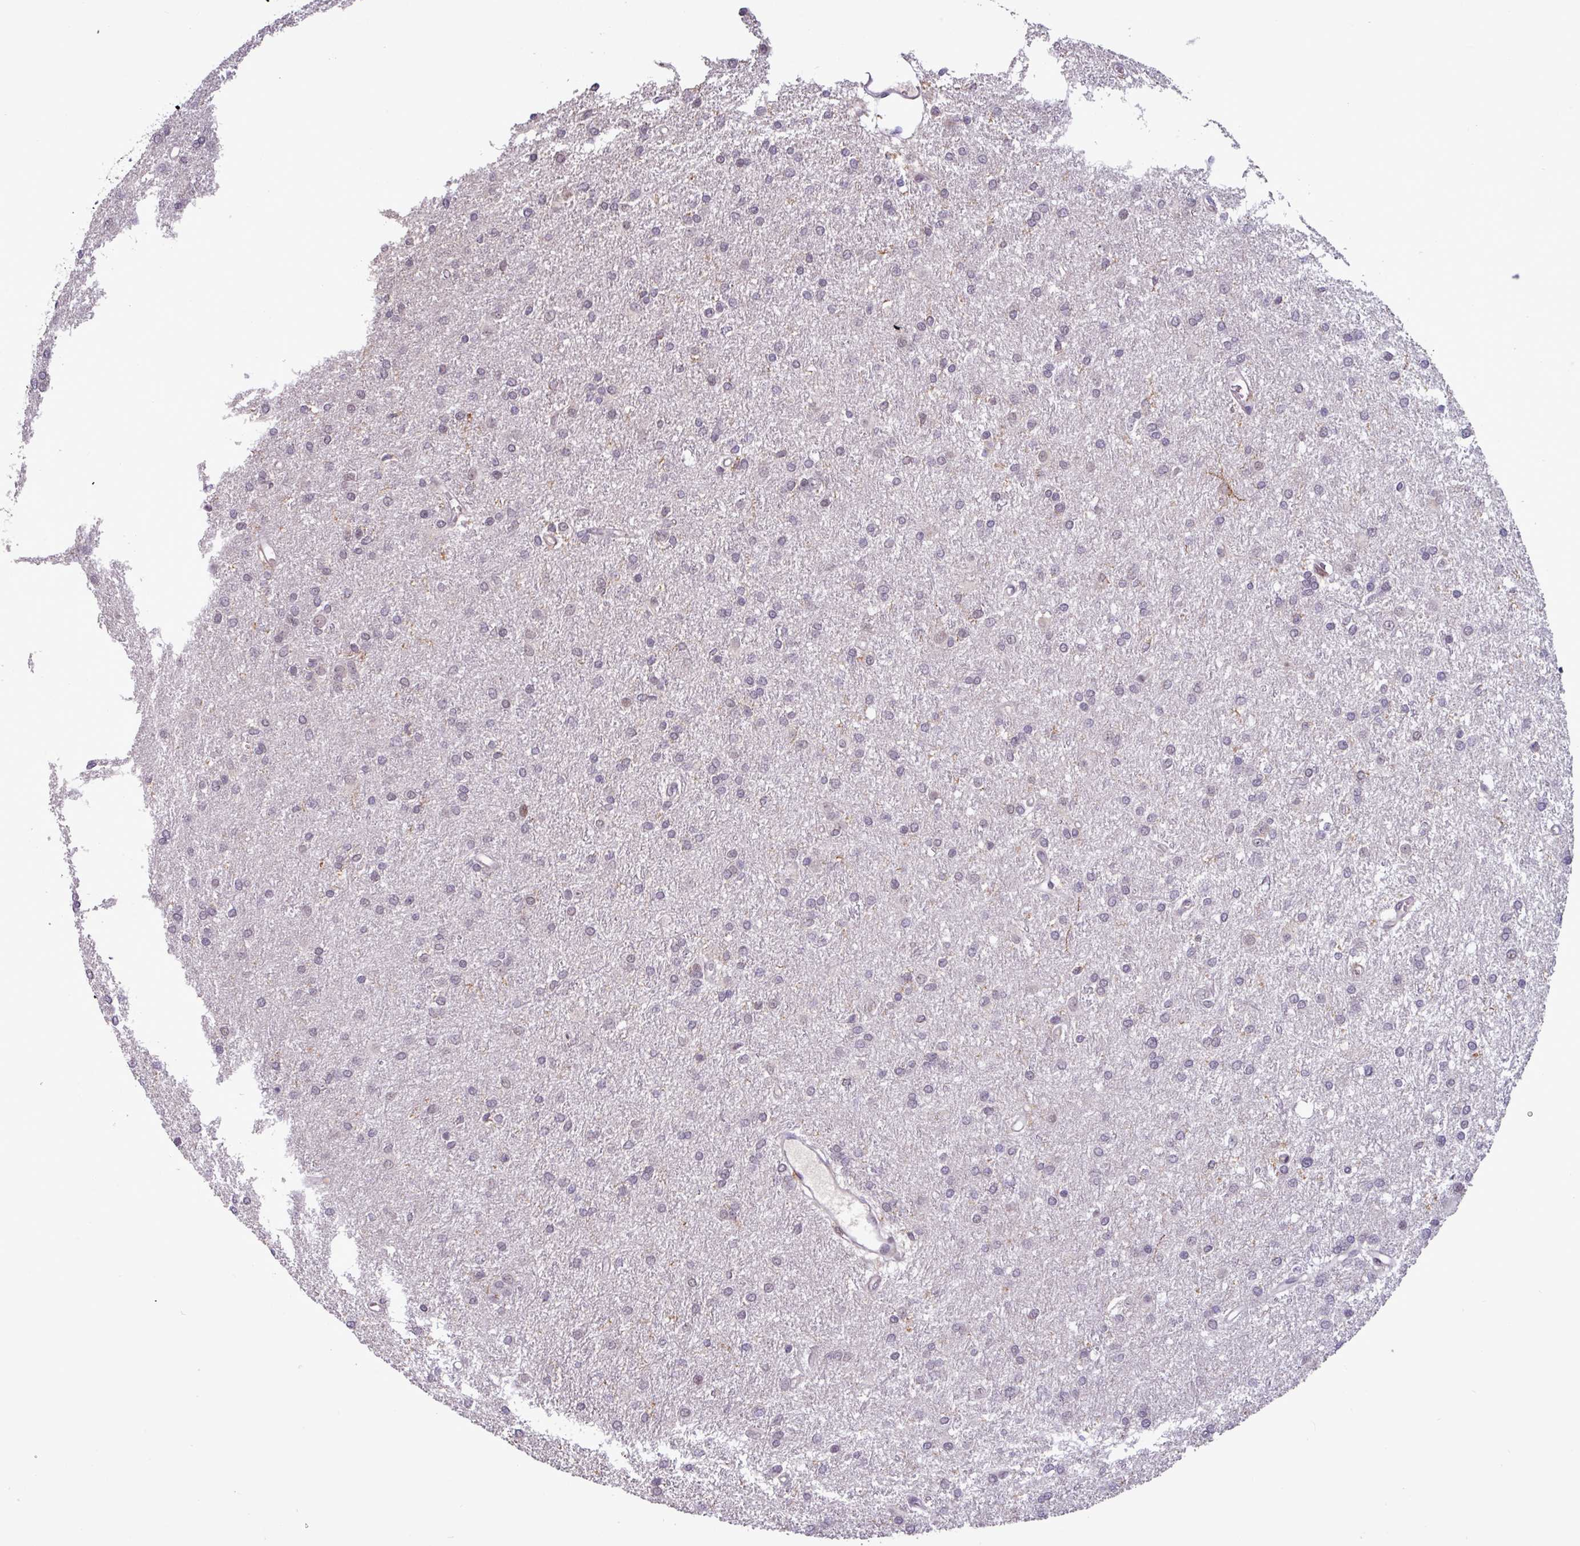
{"staining": {"intensity": "weak", "quantity": "<25%", "location": "nuclear"}, "tissue": "glioma", "cell_type": "Tumor cells", "image_type": "cancer", "snomed": [{"axis": "morphology", "description": "Glioma, malignant, High grade"}, {"axis": "topography", "description": "Brain"}], "caption": "This is a photomicrograph of immunohistochemistry staining of glioma, which shows no positivity in tumor cells.", "gene": "PRRX1", "patient": {"sex": "female", "age": 50}}